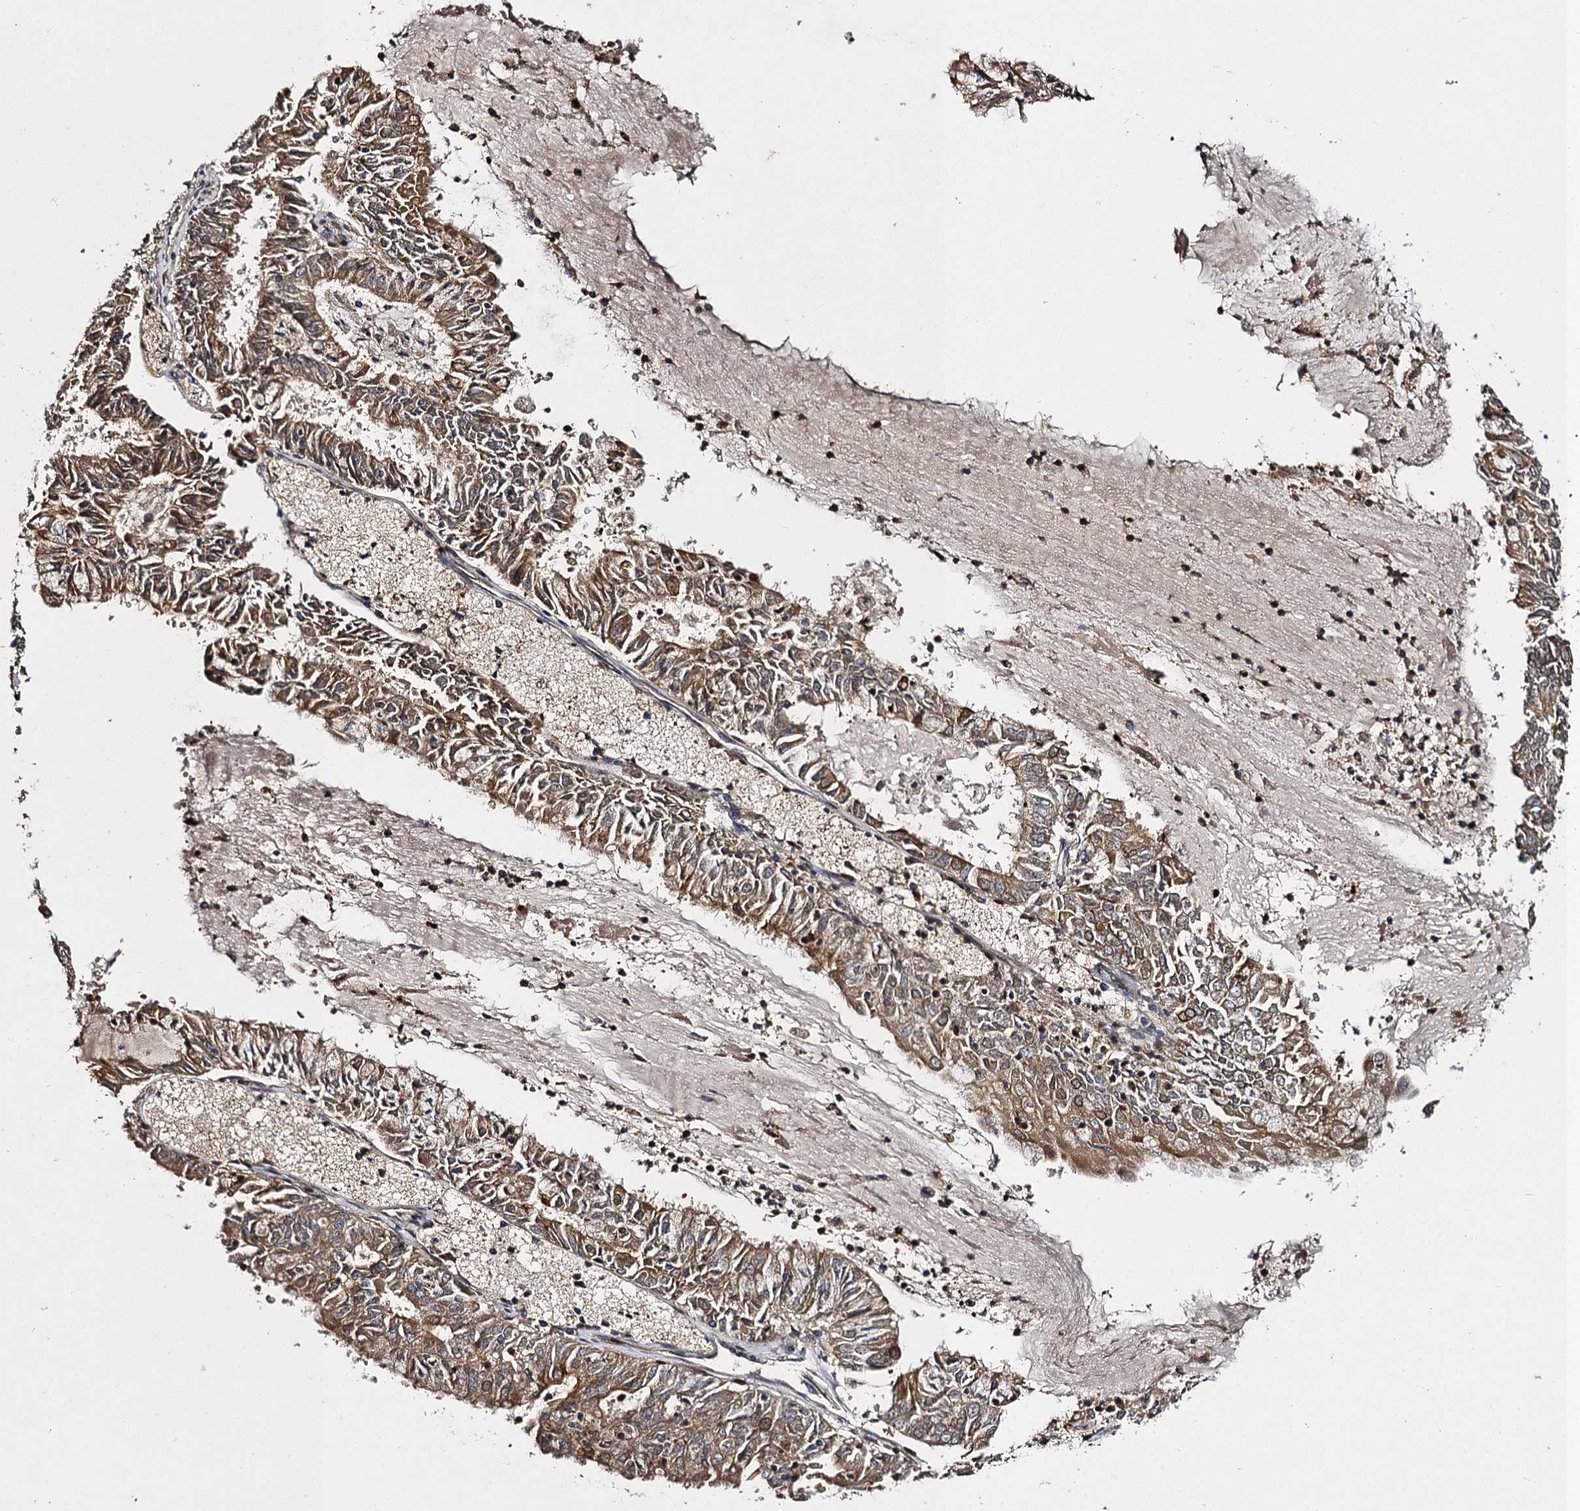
{"staining": {"intensity": "moderate", "quantity": ">75%", "location": "cytoplasmic/membranous"}, "tissue": "endometrial cancer", "cell_type": "Tumor cells", "image_type": "cancer", "snomed": [{"axis": "morphology", "description": "Adenocarcinoma, NOS"}, {"axis": "topography", "description": "Endometrium"}], "caption": "Moderate cytoplasmic/membranous protein staining is appreciated in about >75% of tumor cells in endometrial cancer (adenocarcinoma).", "gene": "SLC11A2", "patient": {"sex": "female", "age": 57}}